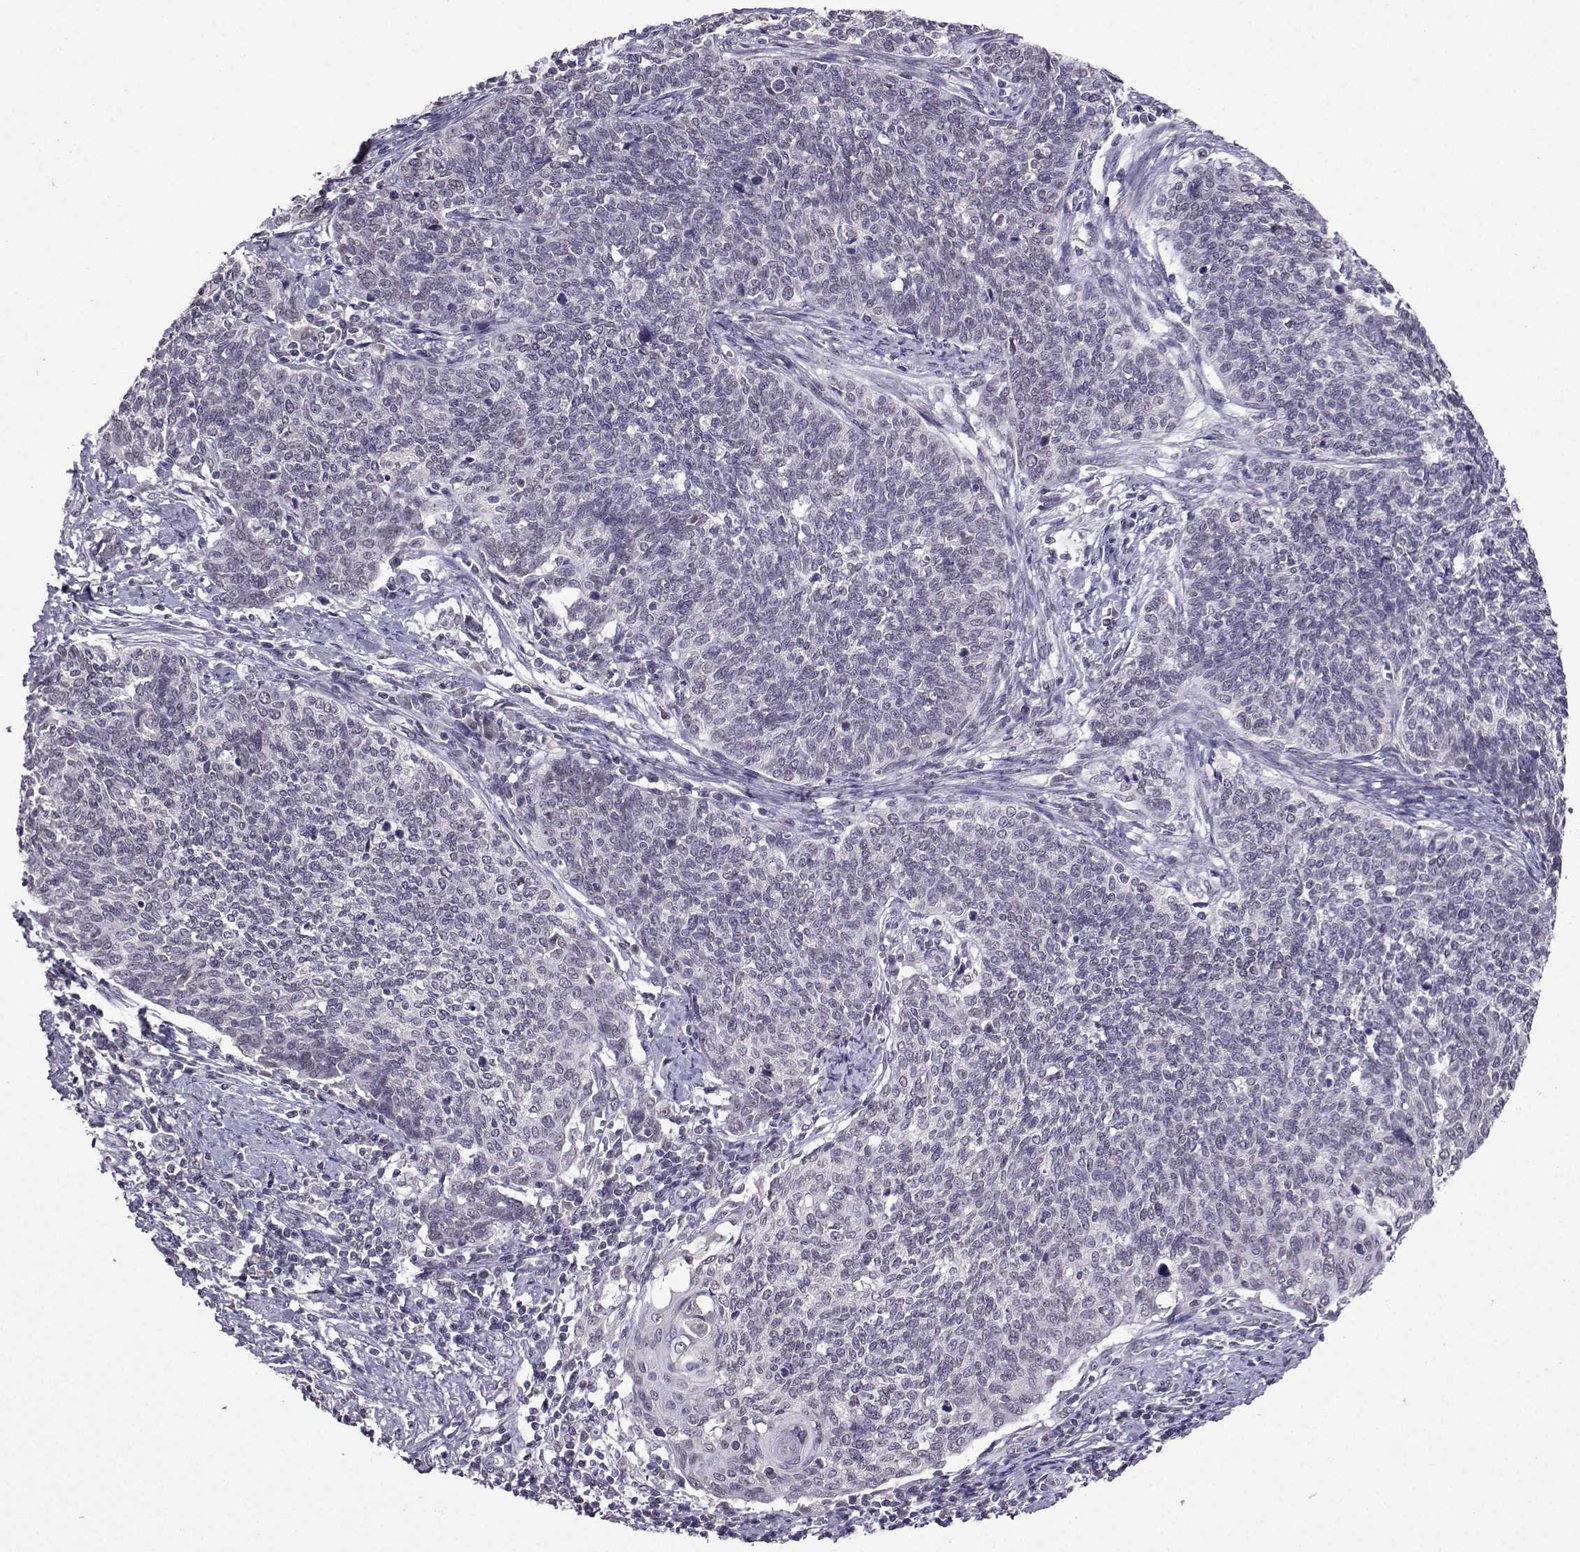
{"staining": {"intensity": "negative", "quantity": "none", "location": "none"}, "tissue": "cervical cancer", "cell_type": "Tumor cells", "image_type": "cancer", "snomed": [{"axis": "morphology", "description": "Squamous cell carcinoma, NOS"}, {"axis": "topography", "description": "Cervix"}], "caption": "This is a photomicrograph of IHC staining of cervical cancer, which shows no positivity in tumor cells.", "gene": "CCL28", "patient": {"sex": "female", "age": 39}}